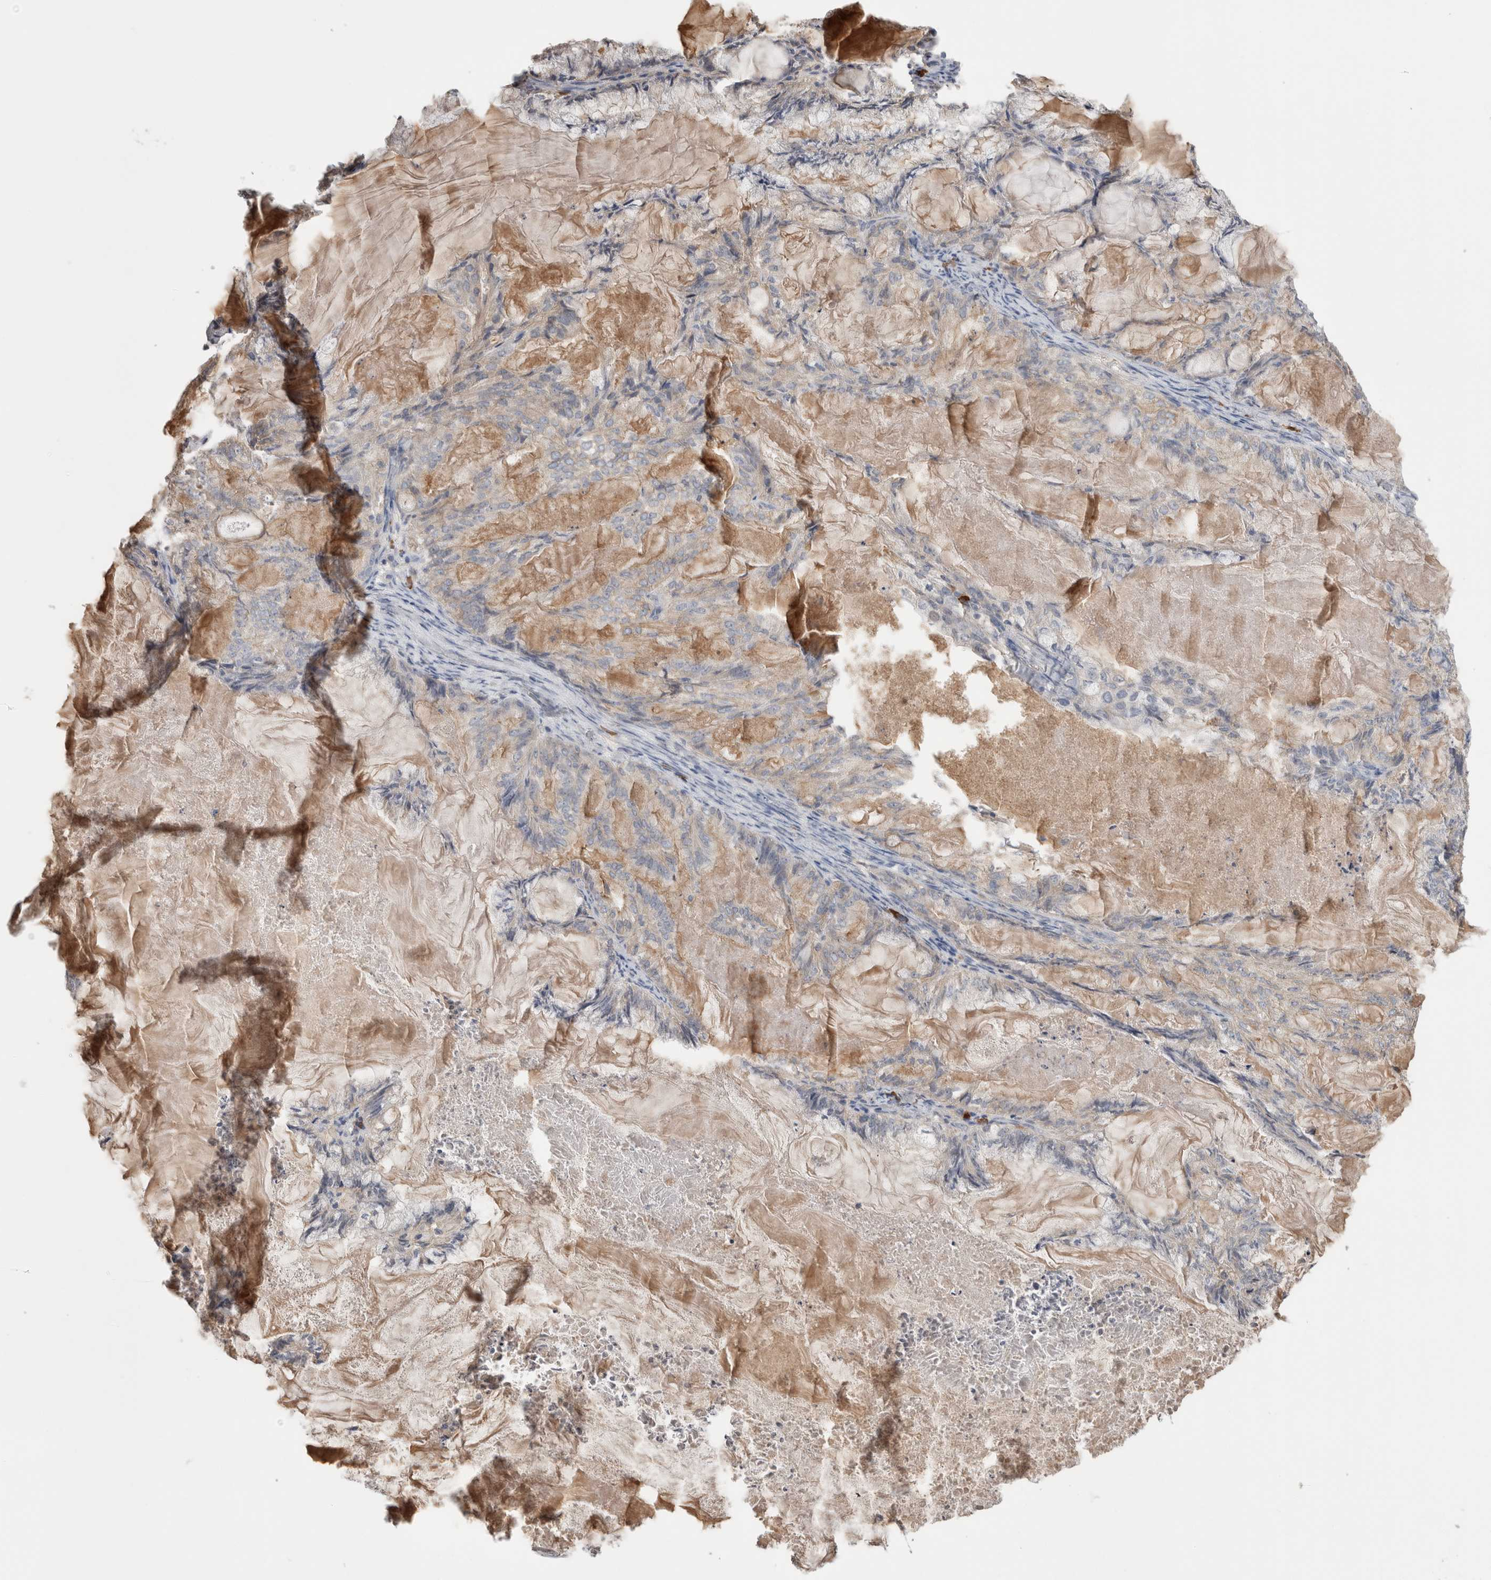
{"staining": {"intensity": "negative", "quantity": "none", "location": "none"}, "tissue": "endometrial cancer", "cell_type": "Tumor cells", "image_type": "cancer", "snomed": [{"axis": "morphology", "description": "Adenocarcinoma, NOS"}, {"axis": "topography", "description": "Endometrium"}], "caption": "IHC of endometrial cancer (adenocarcinoma) shows no positivity in tumor cells.", "gene": "PPP3CC", "patient": {"sex": "female", "age": 86}}